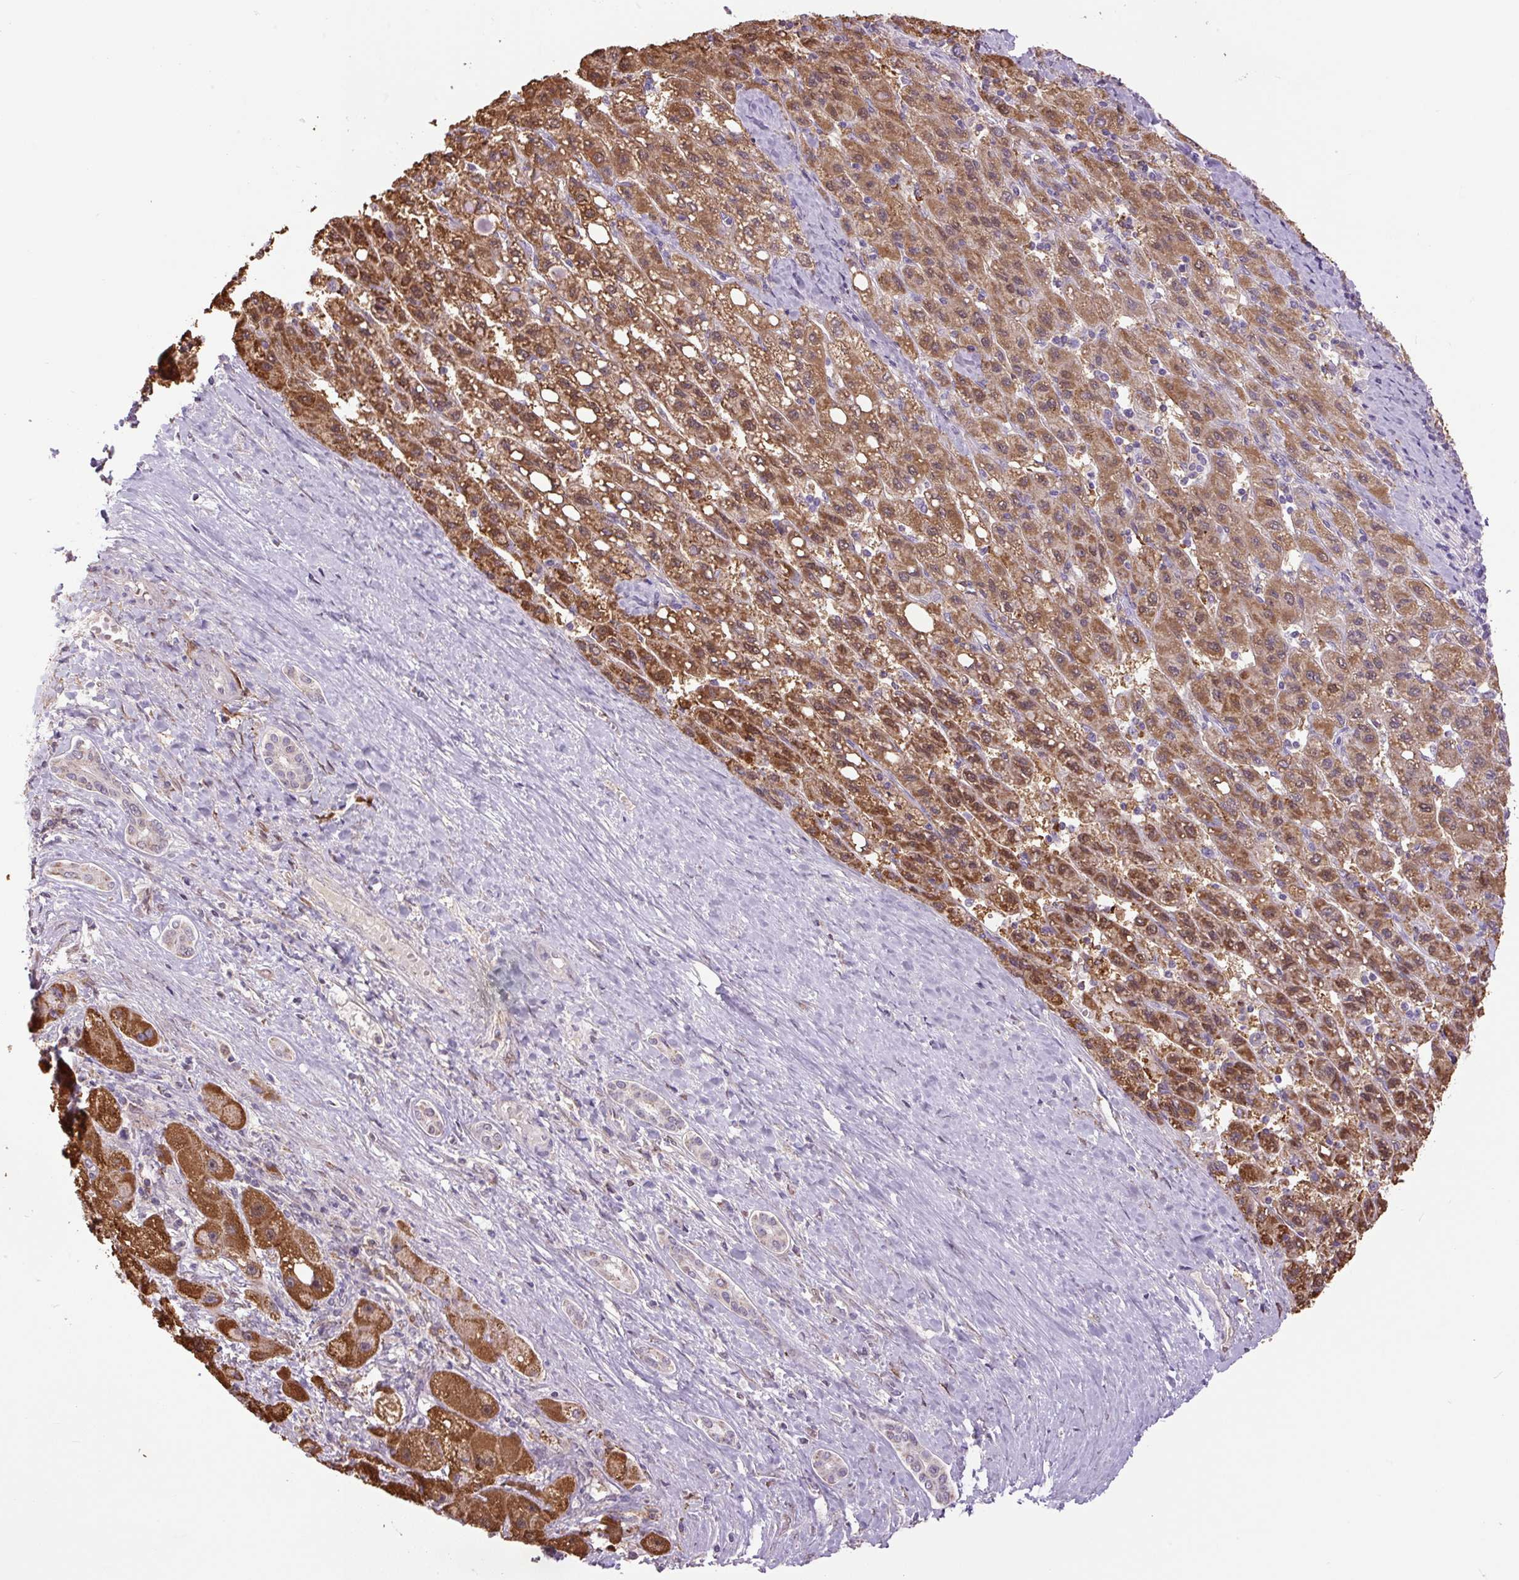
{"staining": {"intensity": "strong", "quantity": ">75%", "location": "cytoplasmic/membranous,nuclear"}, "tissue": "liver cancer", "cell_type": "Tumor cells", "image_type": "cancer", "snomed": [{"axis": "morphology", "description": "Carcinoma, Hepatocellular, NOS"}, {"axis": "topography", "description": "Liver"}], "caption": "The image displays staining of liver hepatocellular carcinoma, revealing strong cytoplasmic/membranous and nuclear protein expression (brown color) within tumor cells.", "gene": "SGF29", "patient": {"sex": "female", "age": 82}}